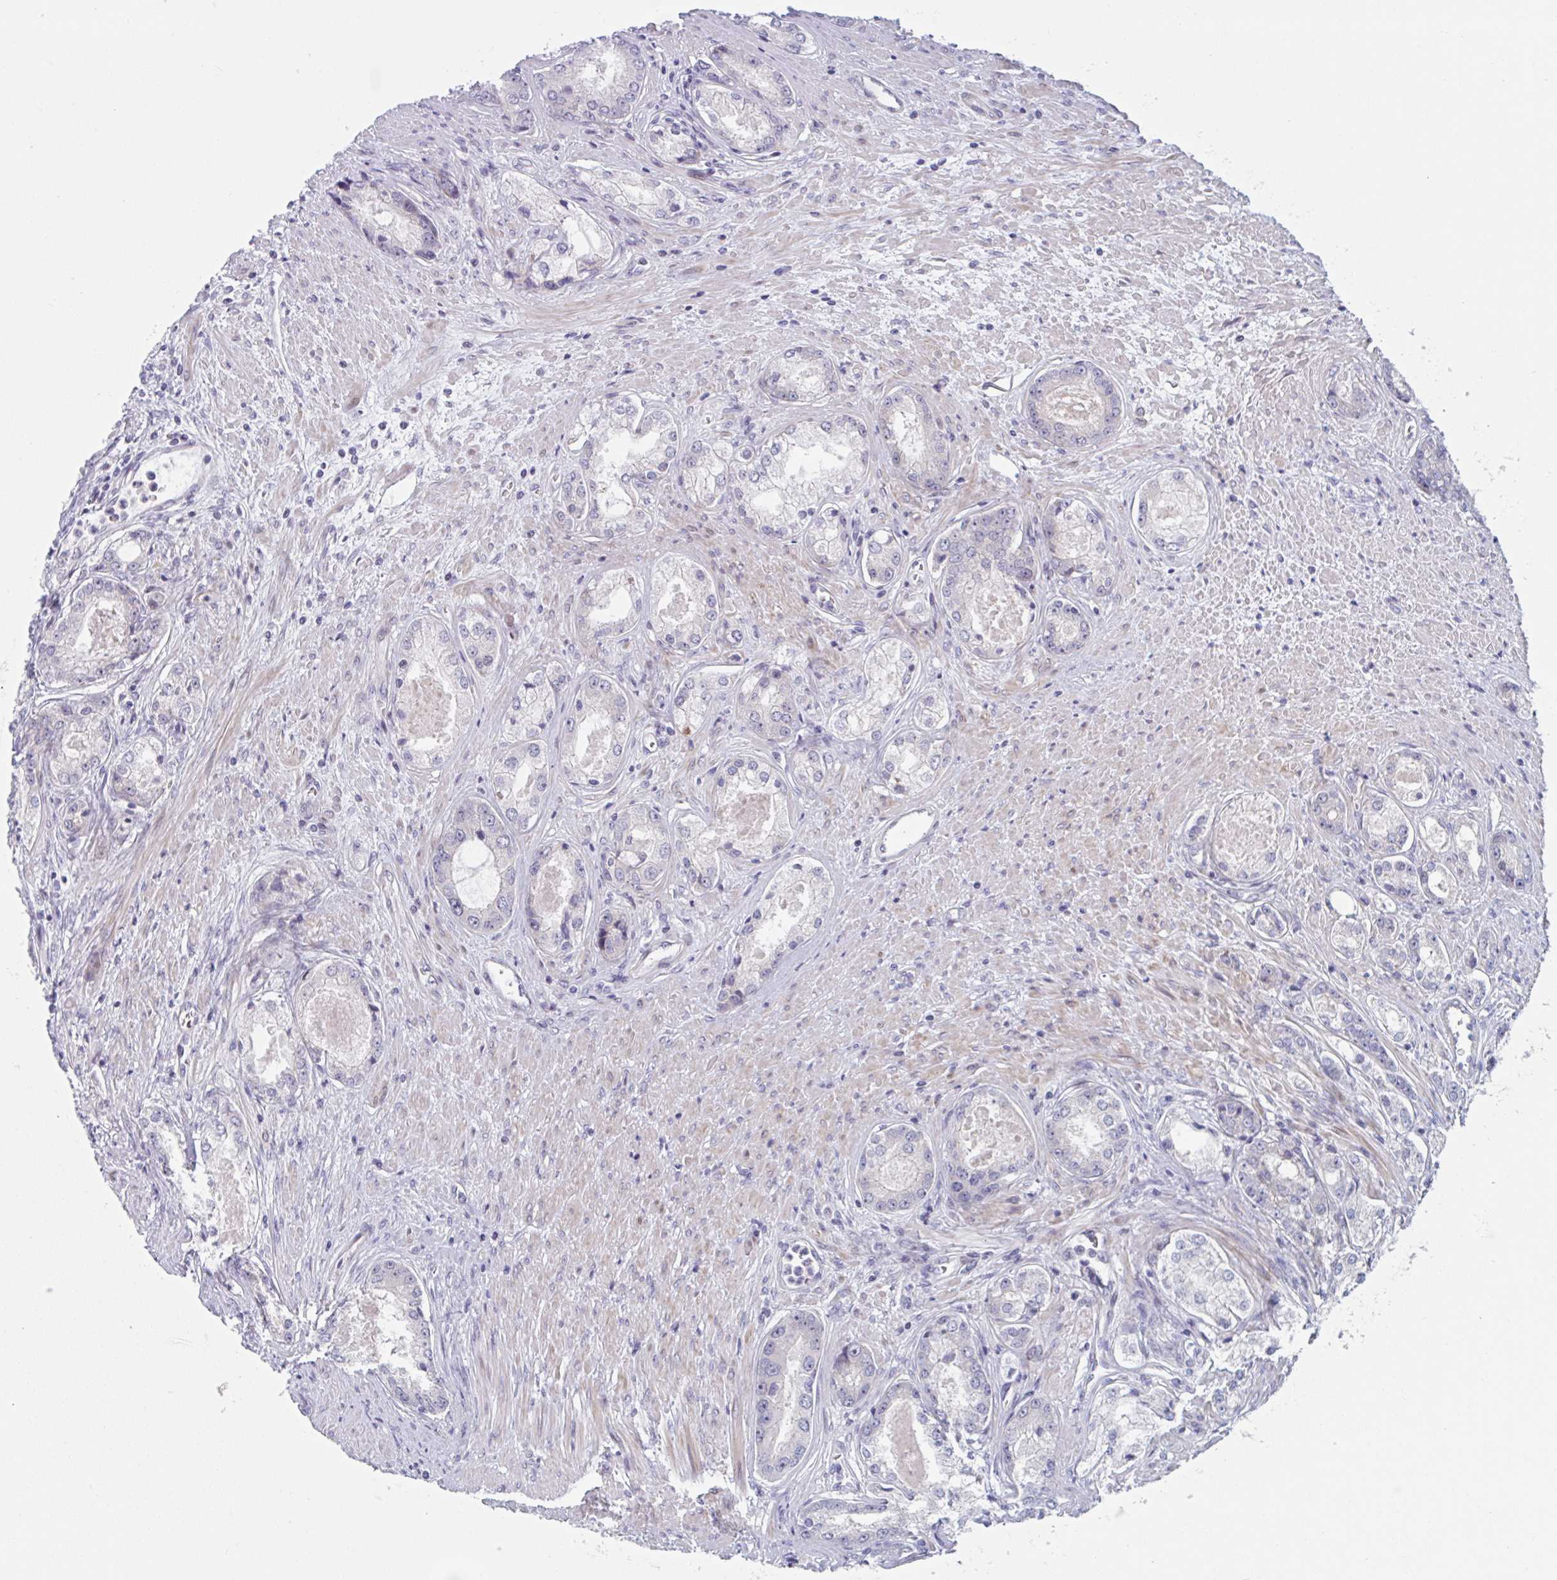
{"staining": {"intensity": "negative", "quantity": "none", "location": "none"}, "tissue": "prostate cancer", "cell_type": "Tumor cells", "image_type": "cancer", "snomed": [{"axis": "morphology", "description": "Adenocarcinoma, Low grade"}, {"axis": "topography", "description": "Prostate"}], "caption": "This is an immunohistochemistry image of human prostate low-grade adenocarcinoma. There is no staining in tumor cells.", "gene": "DUXA", "patient": {"sex": "male", "age": 68}}